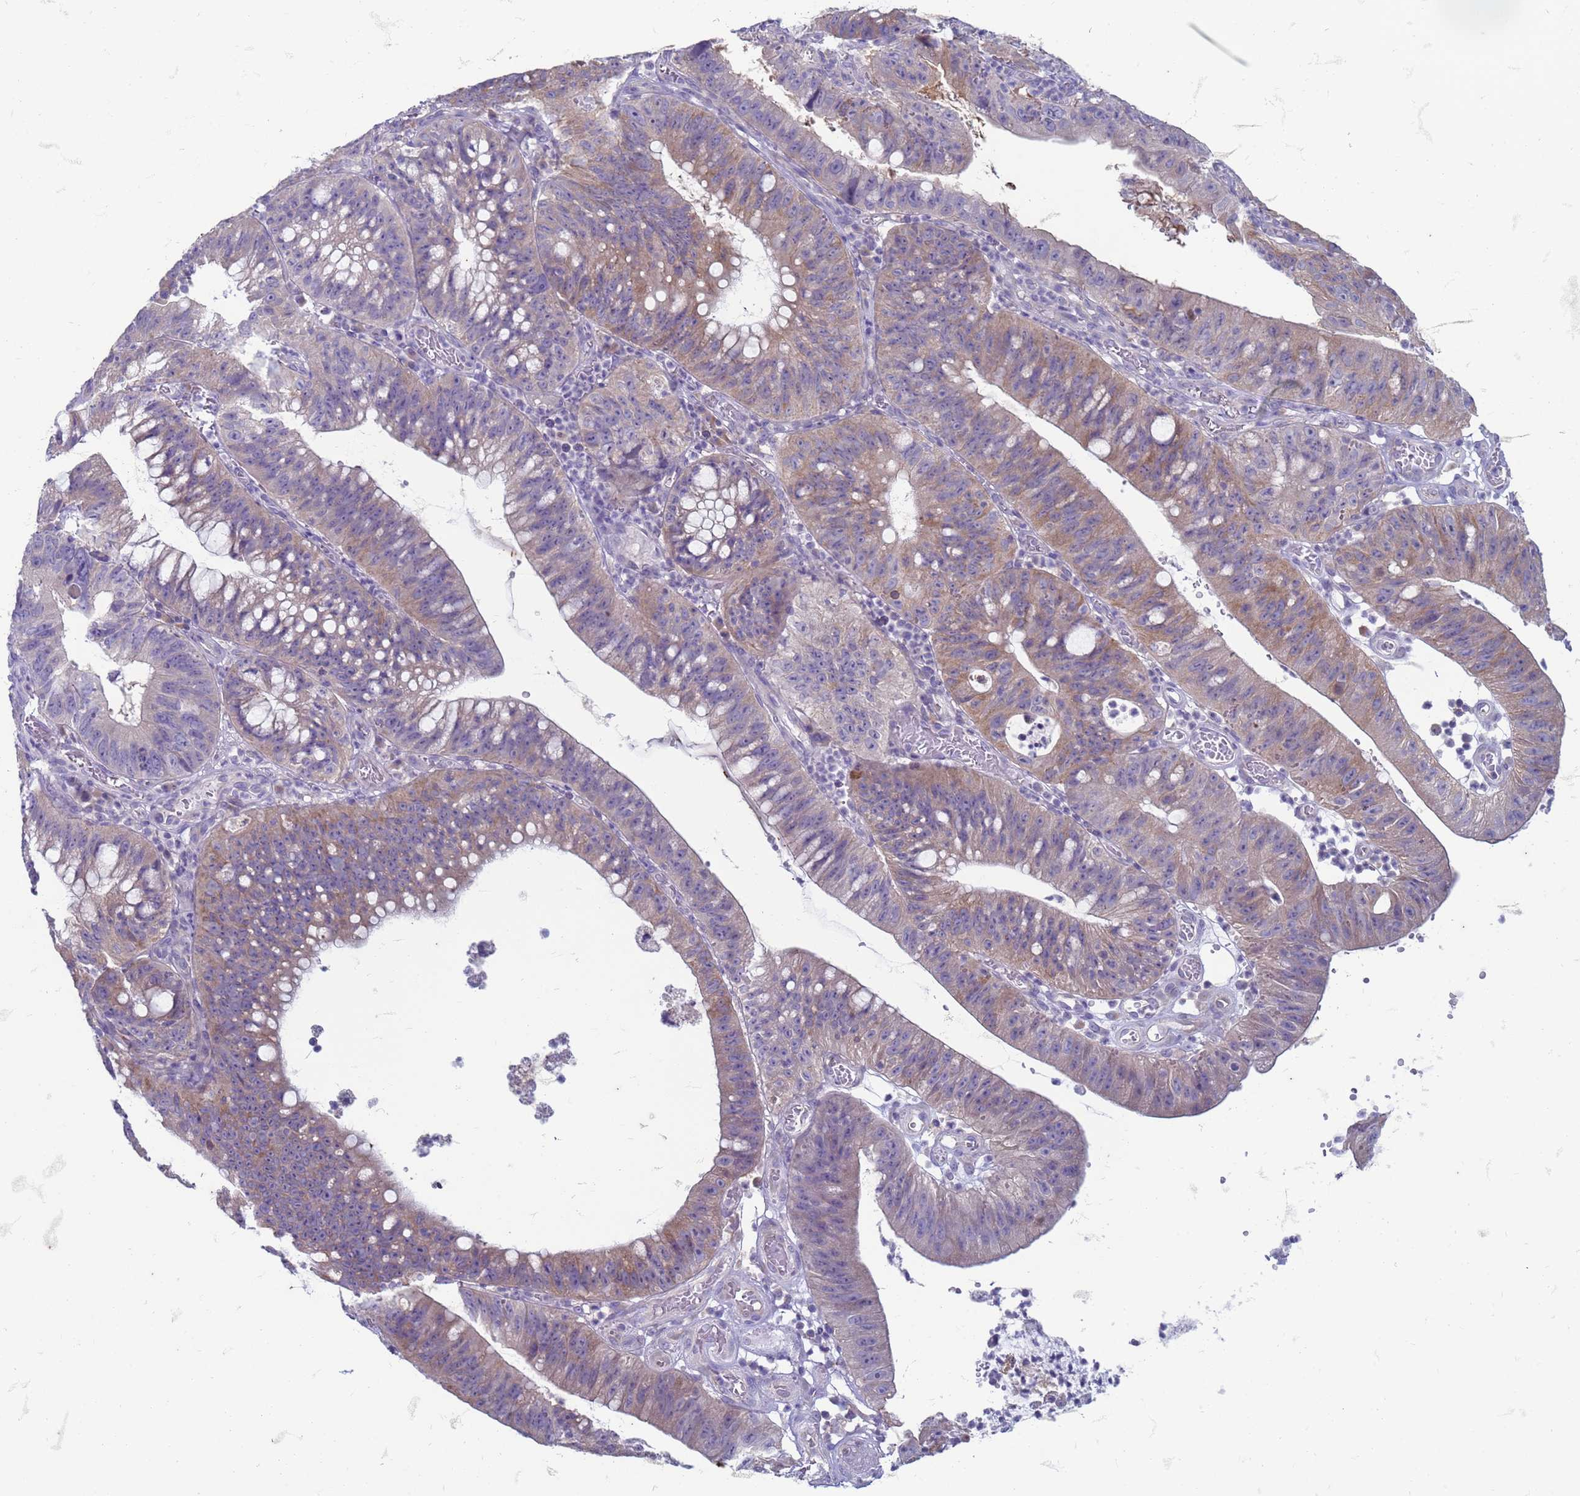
{"staining": {"intensity": "weak", "quantity": "25%-75%", "location": "cytoplasmic/membranous"}, "tissue": "stomach cancer", "cell_type": "Tumor cells", "image_type": "cancer", "snomed": [{"axis": "morphology", "description": "Adenocarcinoma, NOS"}, {"axis": "topography", "description": "Stomach"}], "caption": "About 25%-75% of tumor cells in adenocarcinoma (stomach) exhibit weak cytoplasmic/membranous protein staining as visualized by brown immunohistochemical staining.", "gene": "SUCO", "patient": {"sex": "male", "age": 59}}